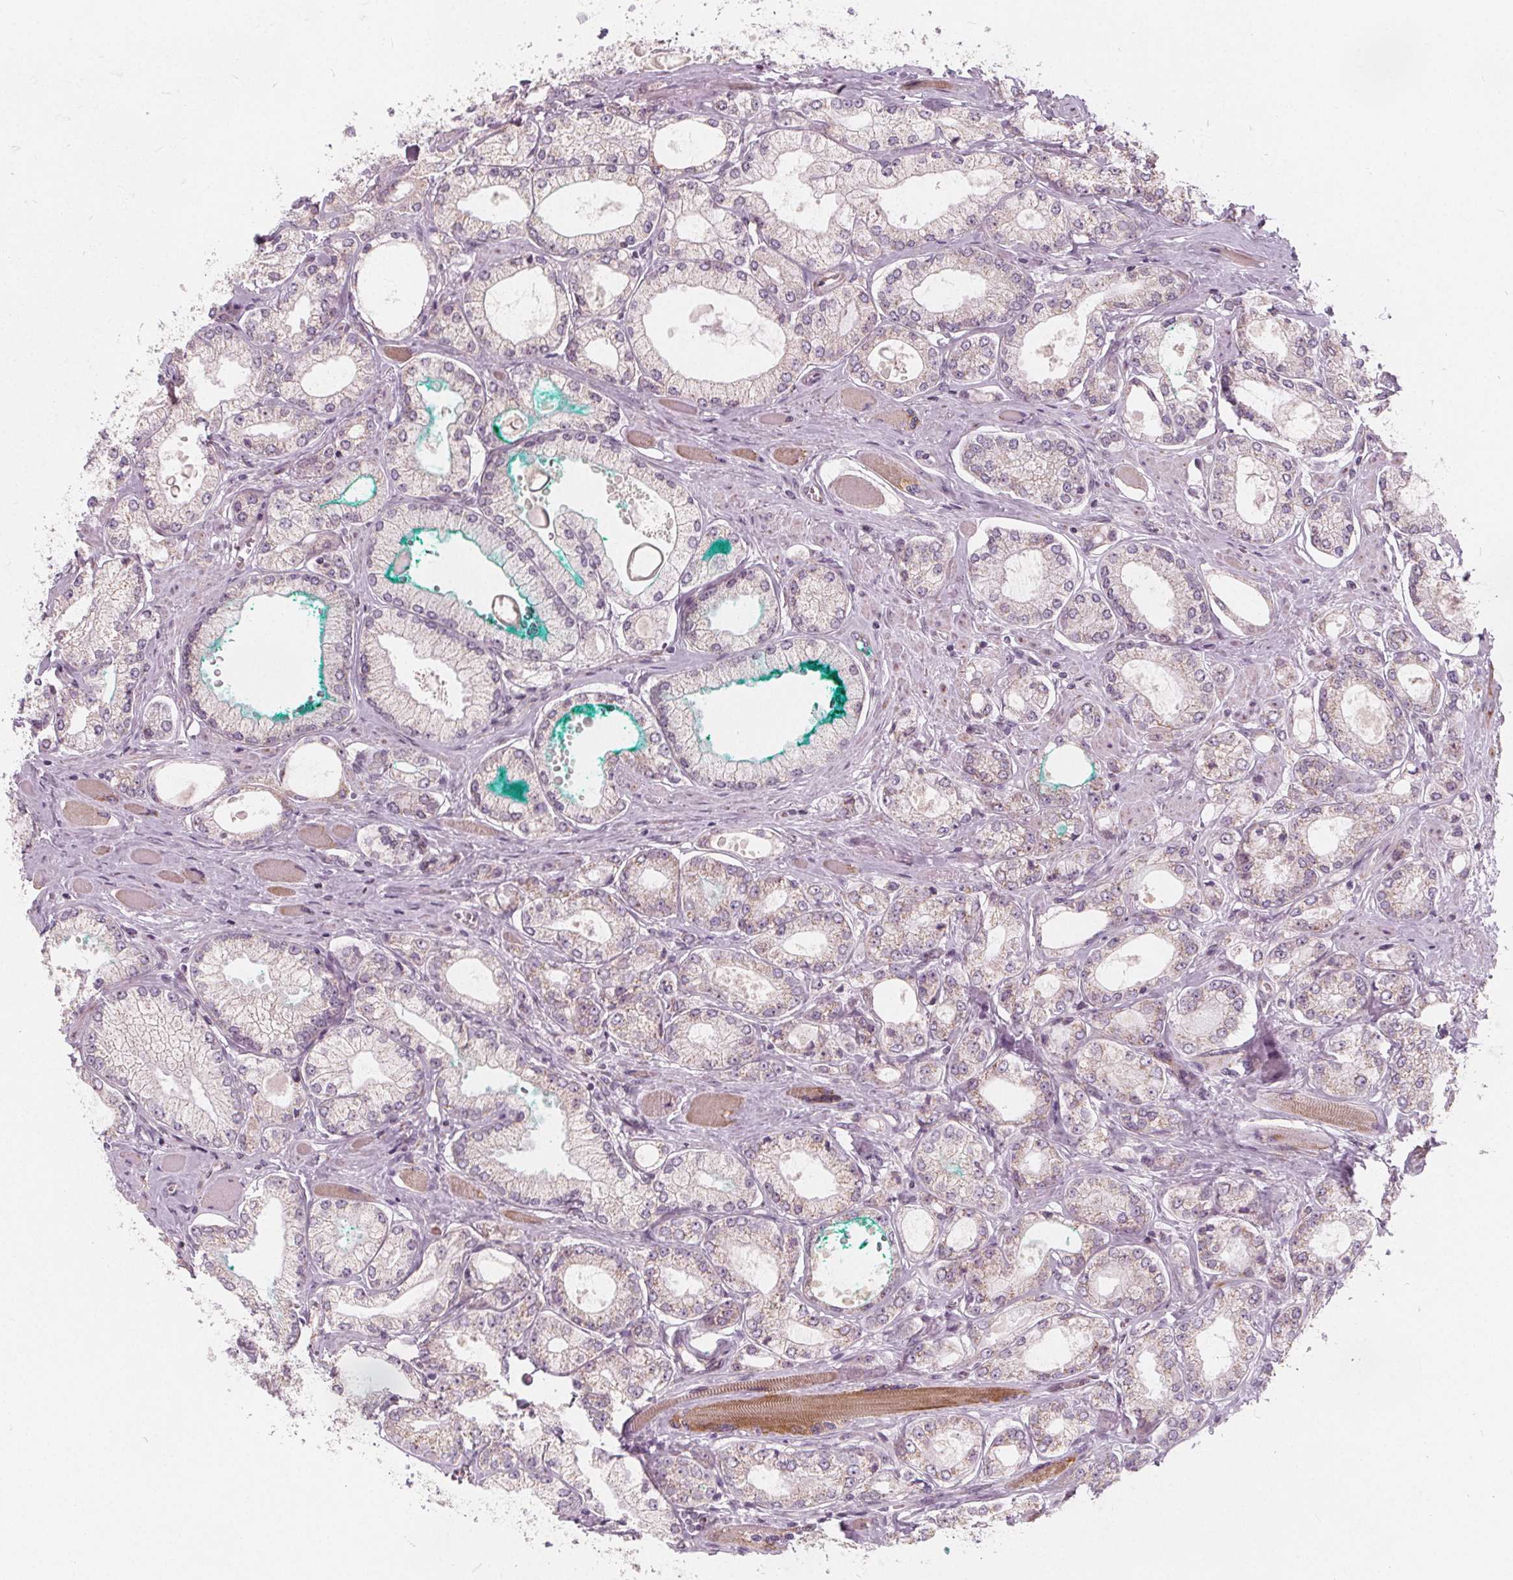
{"staining": {"intensity": "weak", "quantity": "<25%", "location": "cytoplasmic/membranous"}, "tissue": "prostate cancer", "cell_type": "Tumor cells", "image_type": "cancer", "snomed": [{"axis": "morphology", "description": "Adenocarcinoma, High grade"}, {"axis": "topography", "description": "Prostate"}], "caption": "A histopathology image of prostate adenocarcinoma (high-grade) stained for a protein shows no brown staining in tumor cells.", "gene": "NUP210L", "patient": {"sex": "male", "age": 68}}